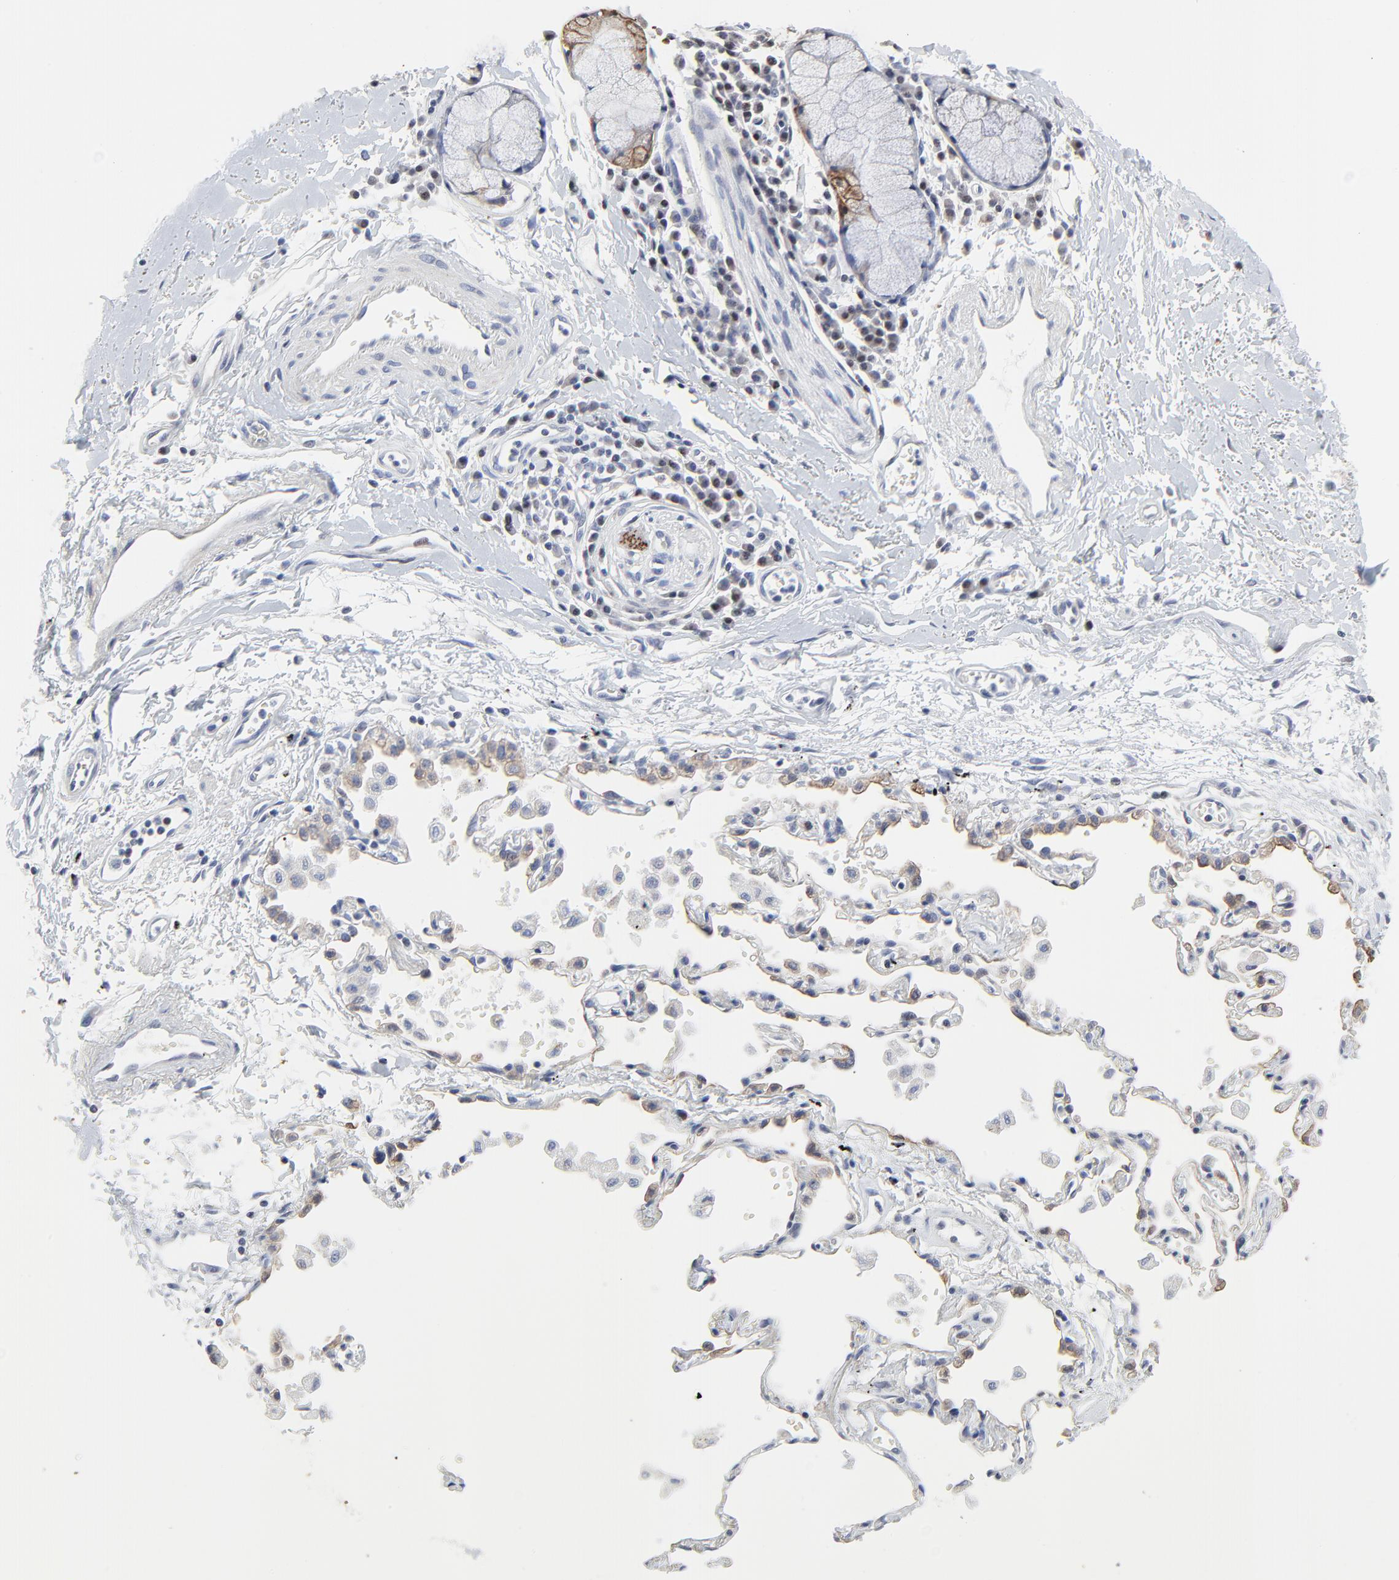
{"staining": {"intensity": "negative", "quantity": "none", "location": "none"}, "tissue": "adipose tissue", "cell_type": "Adipocytes", "image_type": "normal", "snomed": [{"axis": "morphology", "description": "Normal tissue, NOS"}, {"axis": "morphology", "description": "Adenocarcinoma, NOS"}, {"axis": "topography", "description": "Cartilage tissue"}, {"axis": "topography", "description": "Bronchus"}, {"axis": "topography", "description": "Lung"}], "caption": "This is a histopathology image of immunohistochemistry staining of benign adipose tissue, which shows no expression in adipocytes. (Brightfield microscopy of DAB (3,3'-diaminobenzidine) immunohistochemistry (IHC) at high magnification).", "gene": "LNX1", "patient": {"sex": "female", "age": 67}}